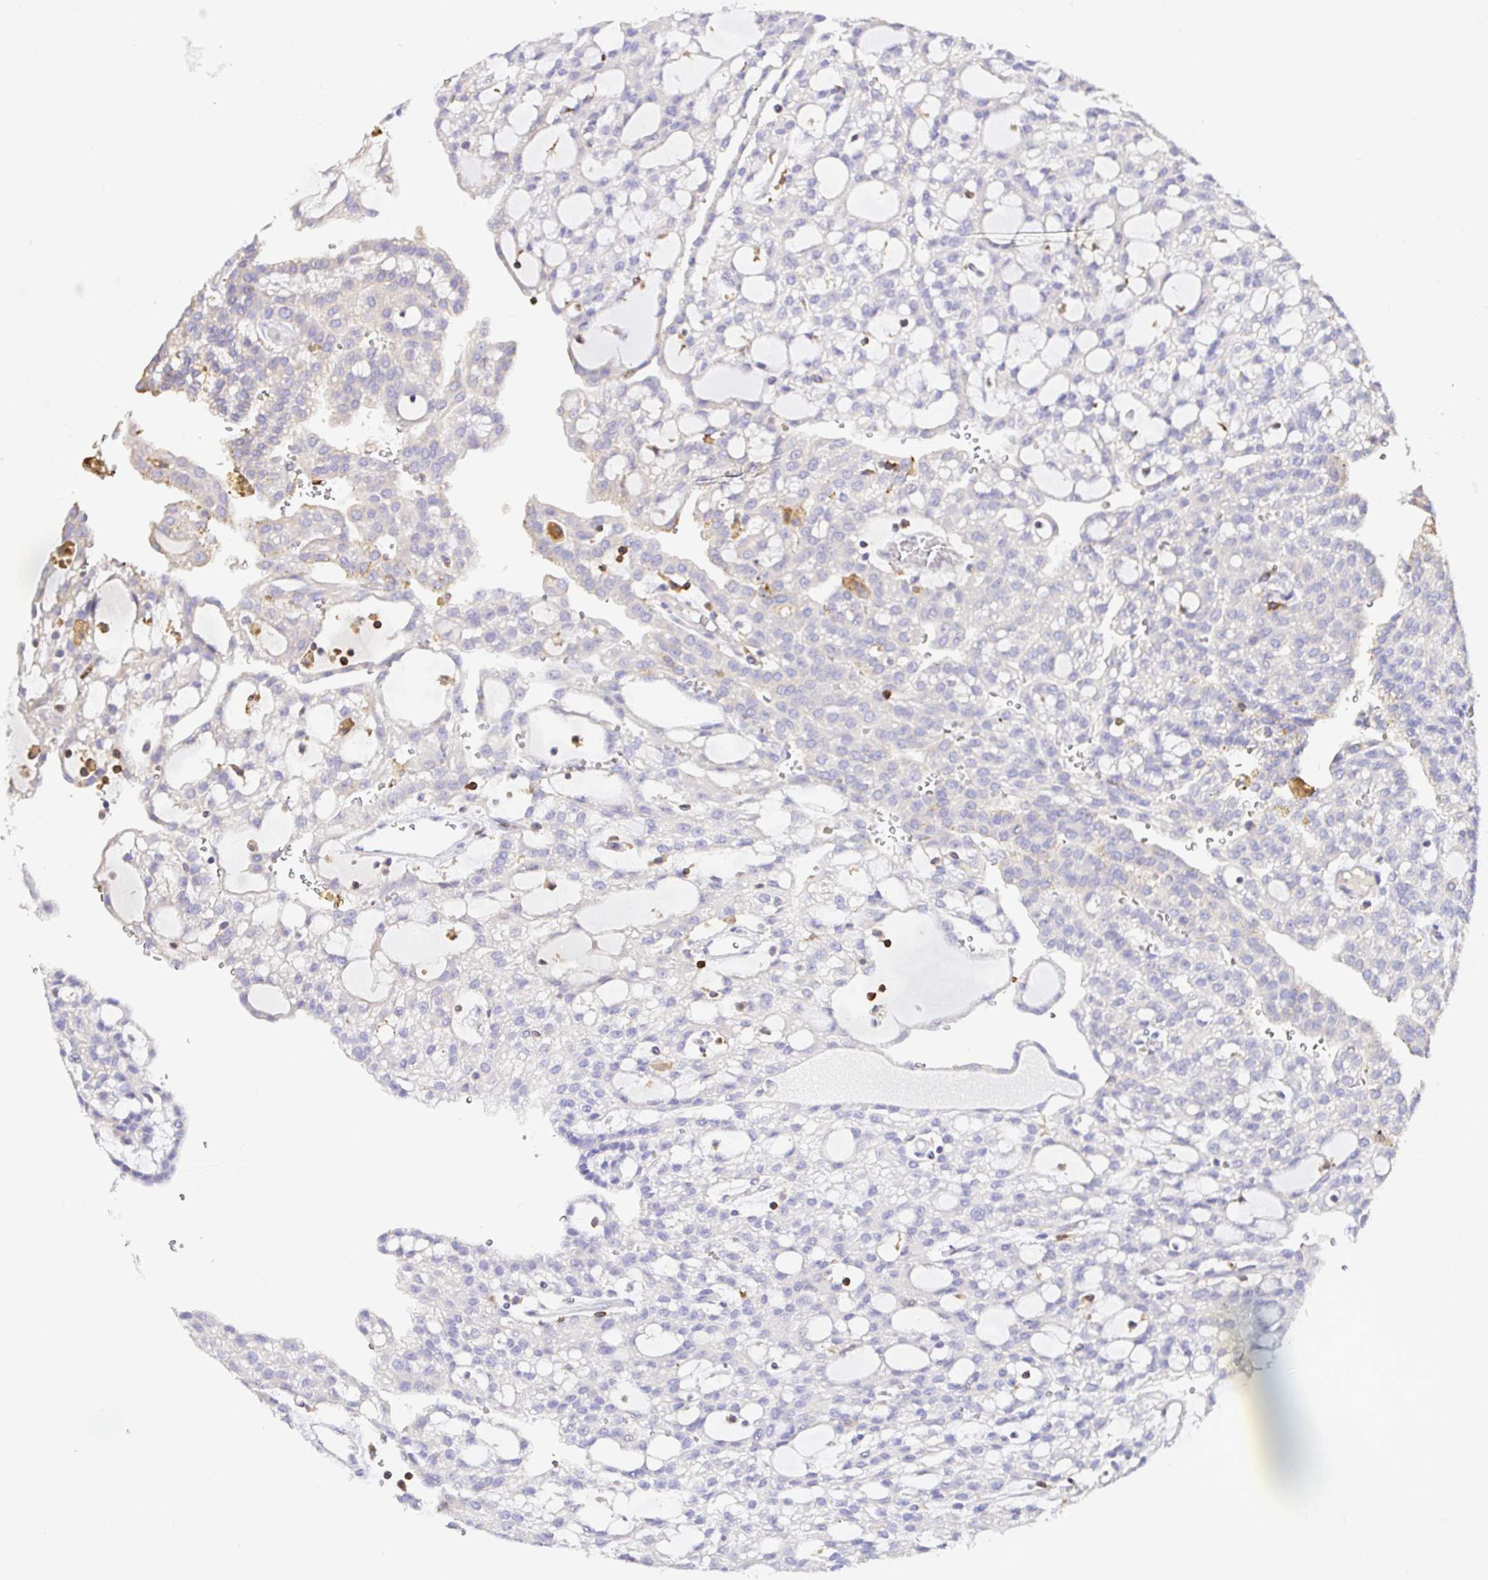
{"staining": {"intensity": "negative", "quantity": "none", "location": "none"}, "tissue": "renal cancer", "cell_type": "Tumor cells", "image_type": "cancer", "snomed": [{"axis": "morphology", "description": "Adenocarcinoma, NOS"}, {"axis": "topography", "description": "Kidney"}], "caption": "High magnification brightfield microscopy of renal cancer (adenocarcinoma) stained with DAB (brown) and counterstained with hematoxylin (blue): tumor cells show no significant positivity.", "gene": "SKAP1", "patient": {"sex": "male", "age": 63}}